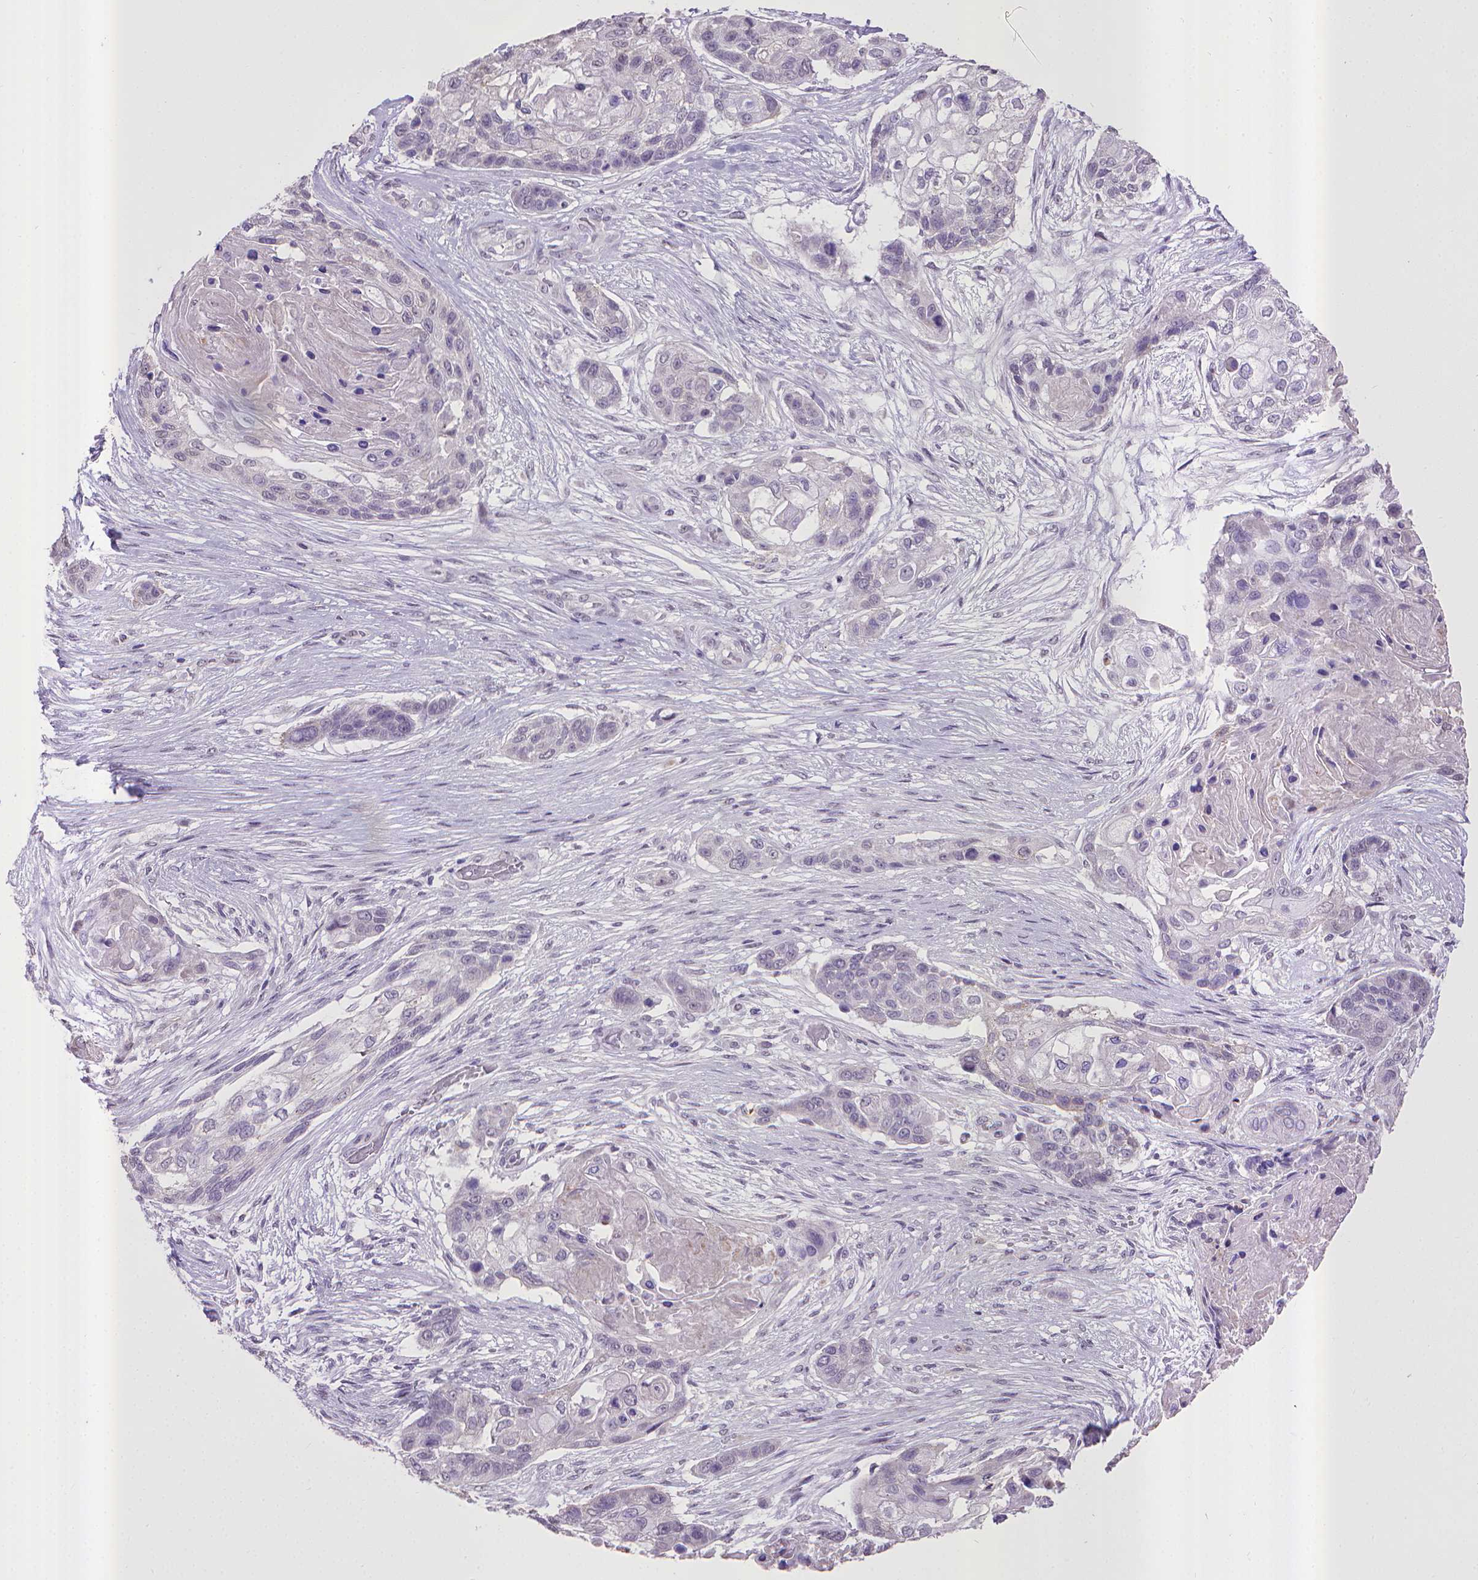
{"staining": {"intensity": "negative", "quantity": "none", "location": "none"}, "tissue": "lung cancer", "cell_type": "Tumor cells", "image_type": "cancer", "snomed": [{"axis": "morphology", "description": "Squamous cell carcinoma, NOS"}, {"axis": "topography", "description": "Lung"}], "caption": "An immunohistochemistry (IHC) micrograph of lung cancer (squamous cell carcinoma) is shown. There is no staining in tumor cells of lung cancer (squamous cell carcinoma).", "gene": "KMO", "patient": {"sex": "male", "age": 69}}